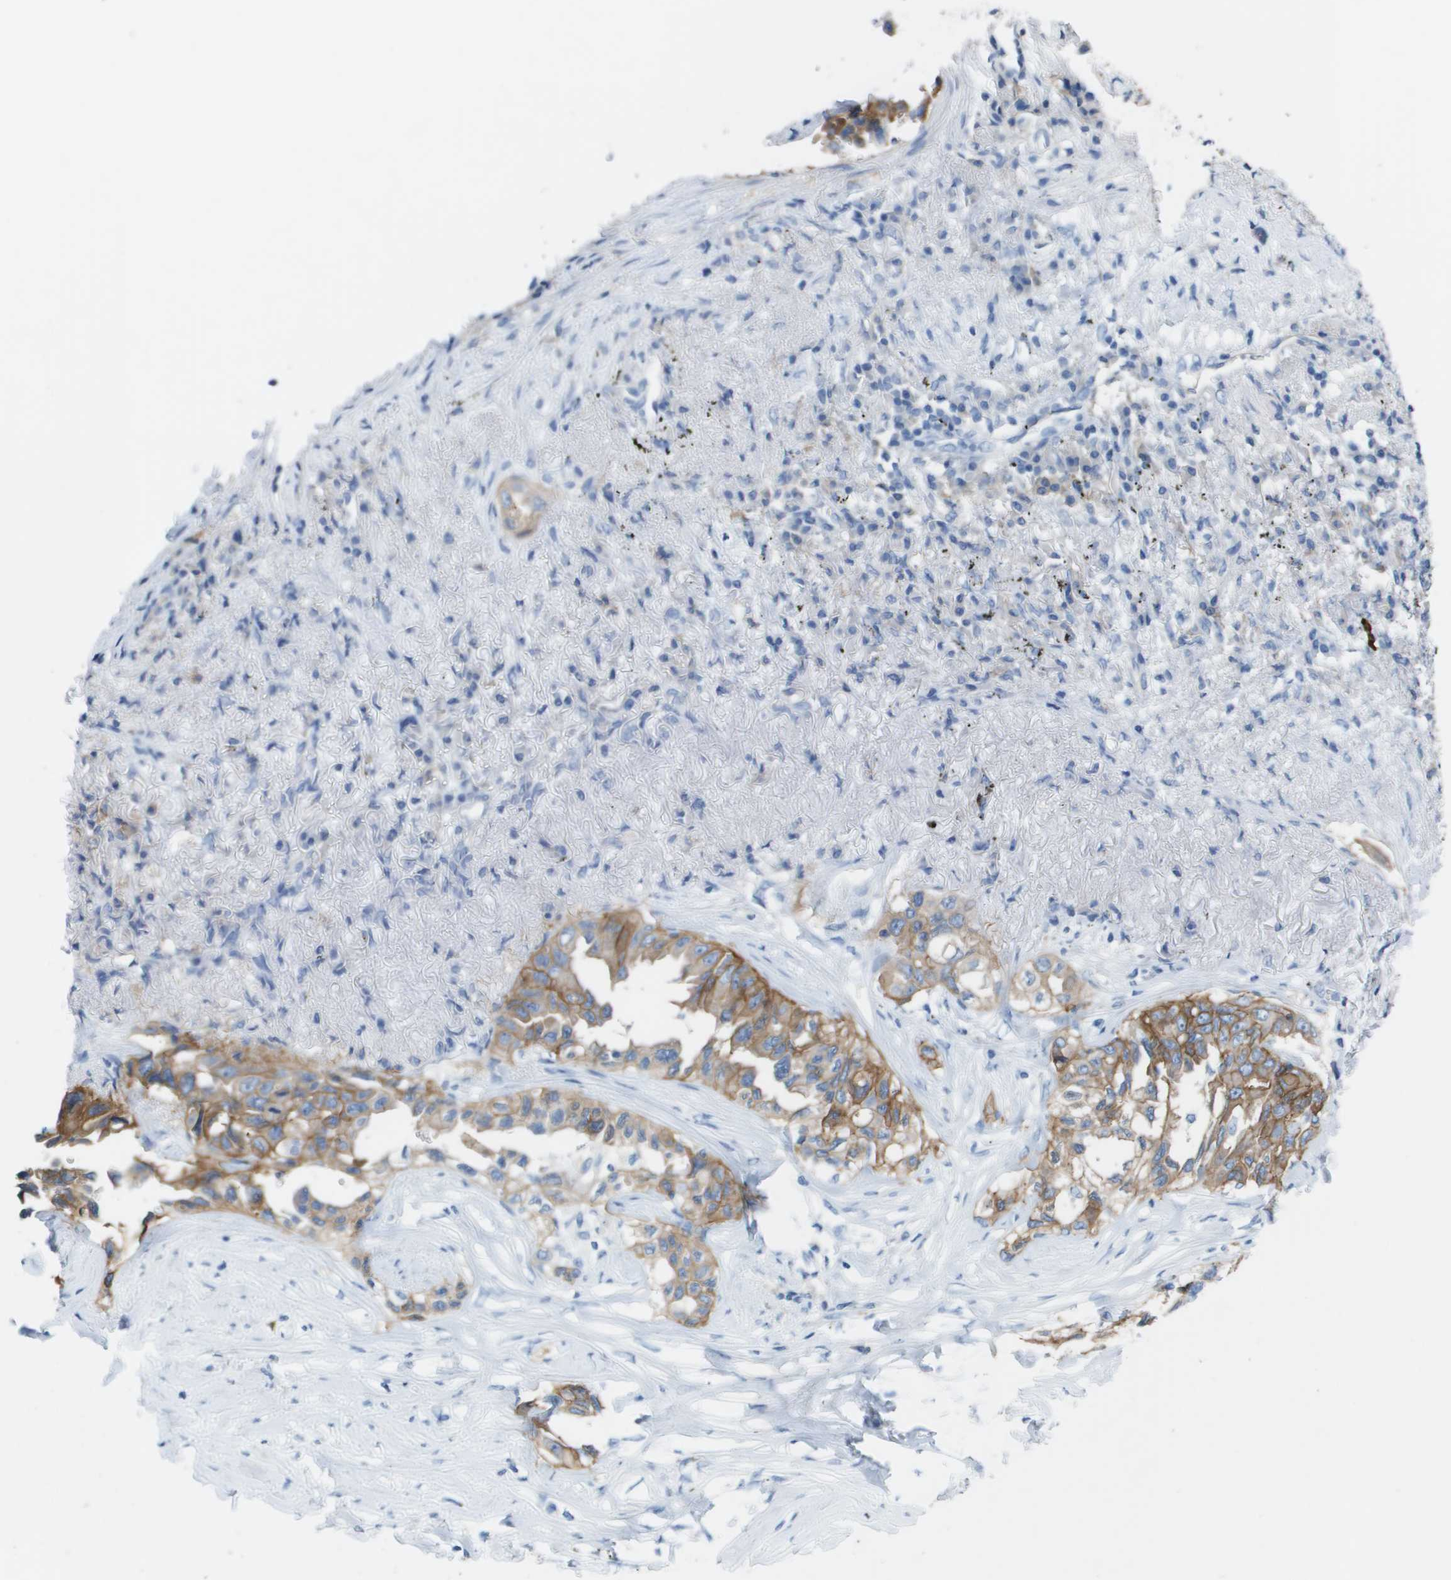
{"staining": {"intensity": "moderate", "quantity": ">75%", "location": "cytoplasmic/membranous"}, "tissue": "lung cancer", "cell_type": "Tumor cells", "image_type": "cancer", "snomed": [{"axis": "morphology", "description": "Adenocarcinoma, NOS"}, {"axis": "topography", "description": "Lung"}], "caption": "Immunohistochemistry of human adenocarcinoma (lung) displays medium levels of moderate cytoplasmic/membranous expression in about >75% of tumor cells. Immunohistochemistry (ihc) stains the protein of interest in brown and the nuclei are stained blue.", "gene": "CD46", "patient": {"sex": "female", "age": 51}}